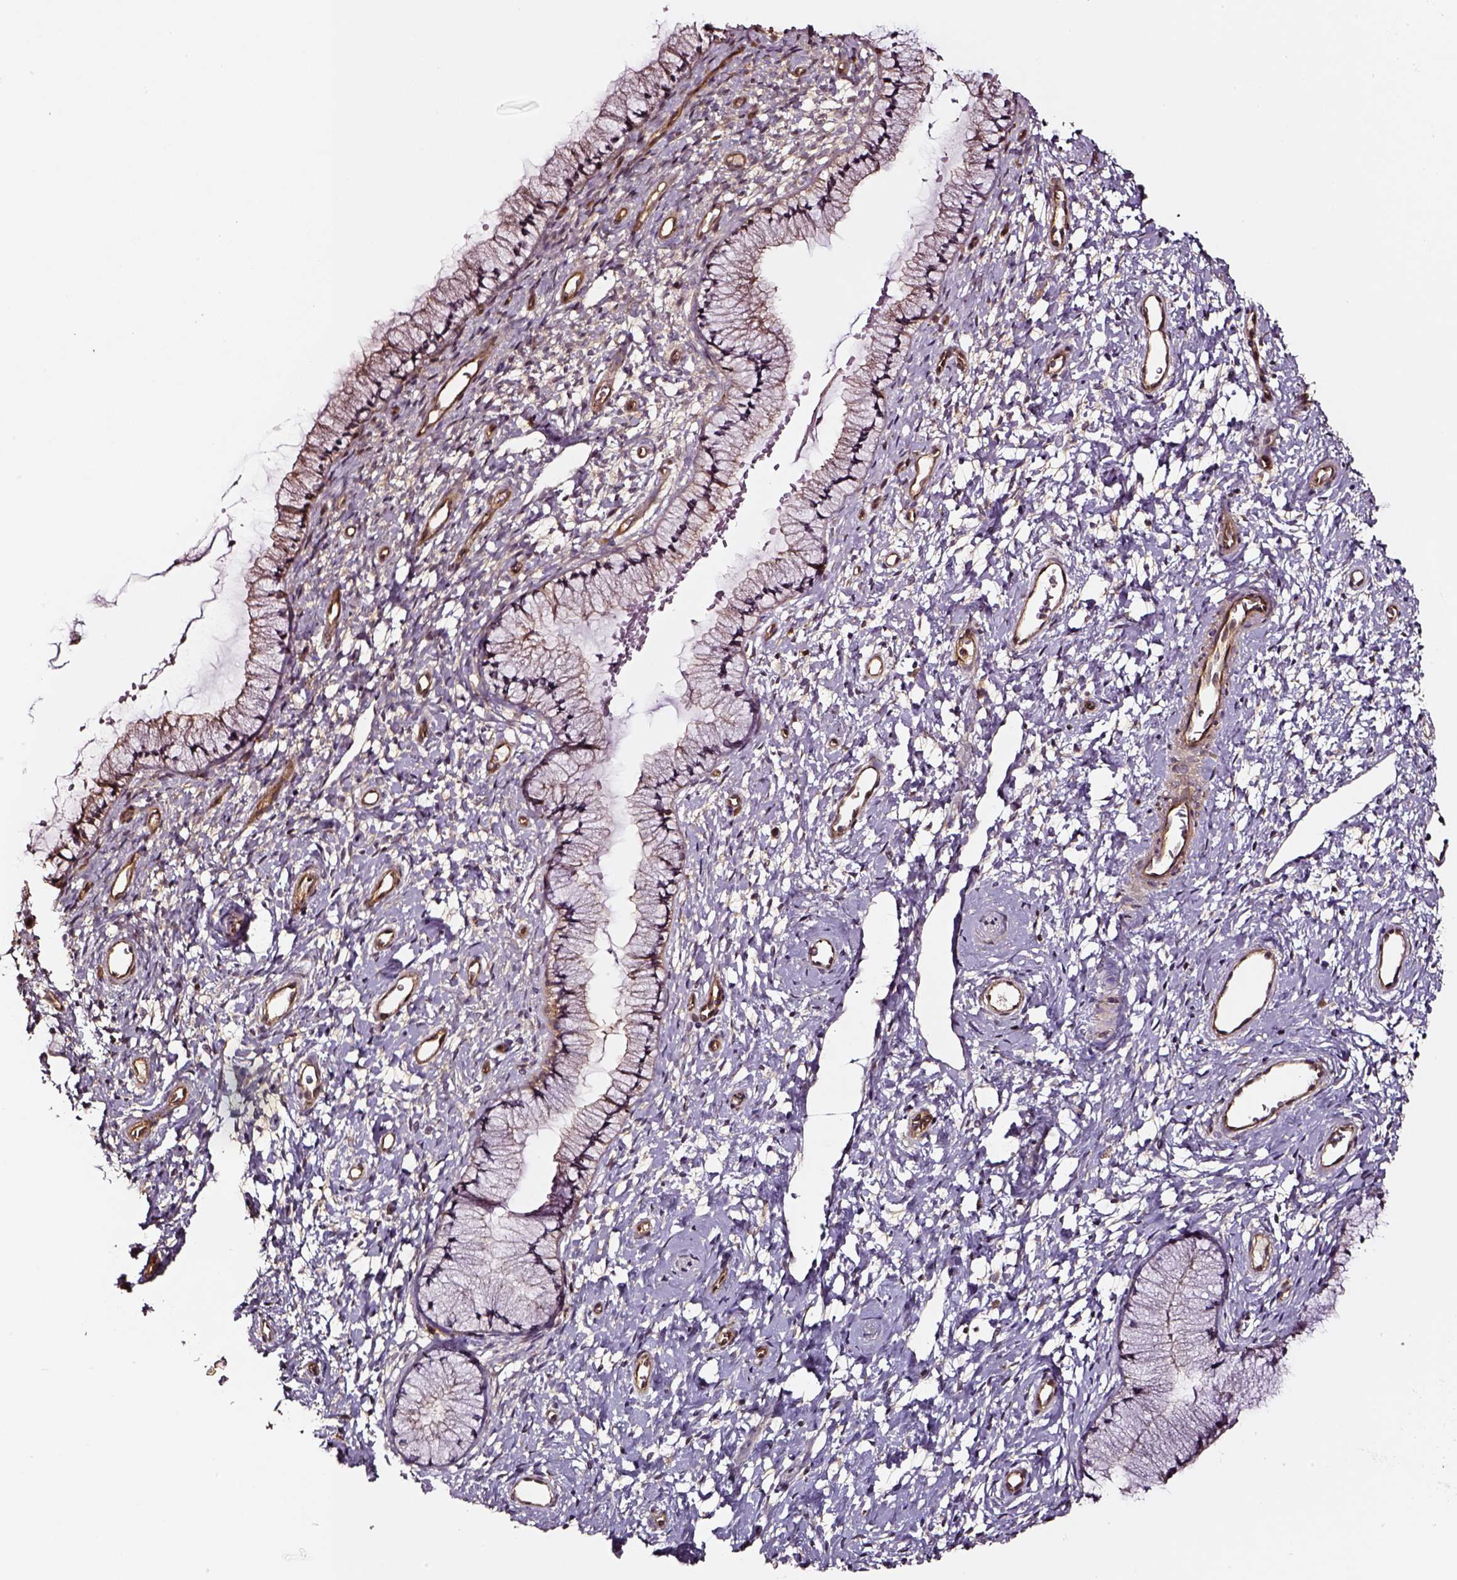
{"staining": {"intensity": "weak", "quantity": ">75%", "location": "cytoplasmic/membranous"}, "tissue": "cervix", "cell_type": "Glandular cells", "image_type": "normal", "snomed": [{"axis": "morphology", "description": "Normal tissue, NOS"}, {"axis": "topography", "description": "Cervix"}], "caption": "Benign cervix shows weak cytoplasmic/membranous positivity in about >75% of glandular cells, visualized by immunohistochemistry.", "gene": "RASSF5", "patient": {"sex": "female", "age": 36}}